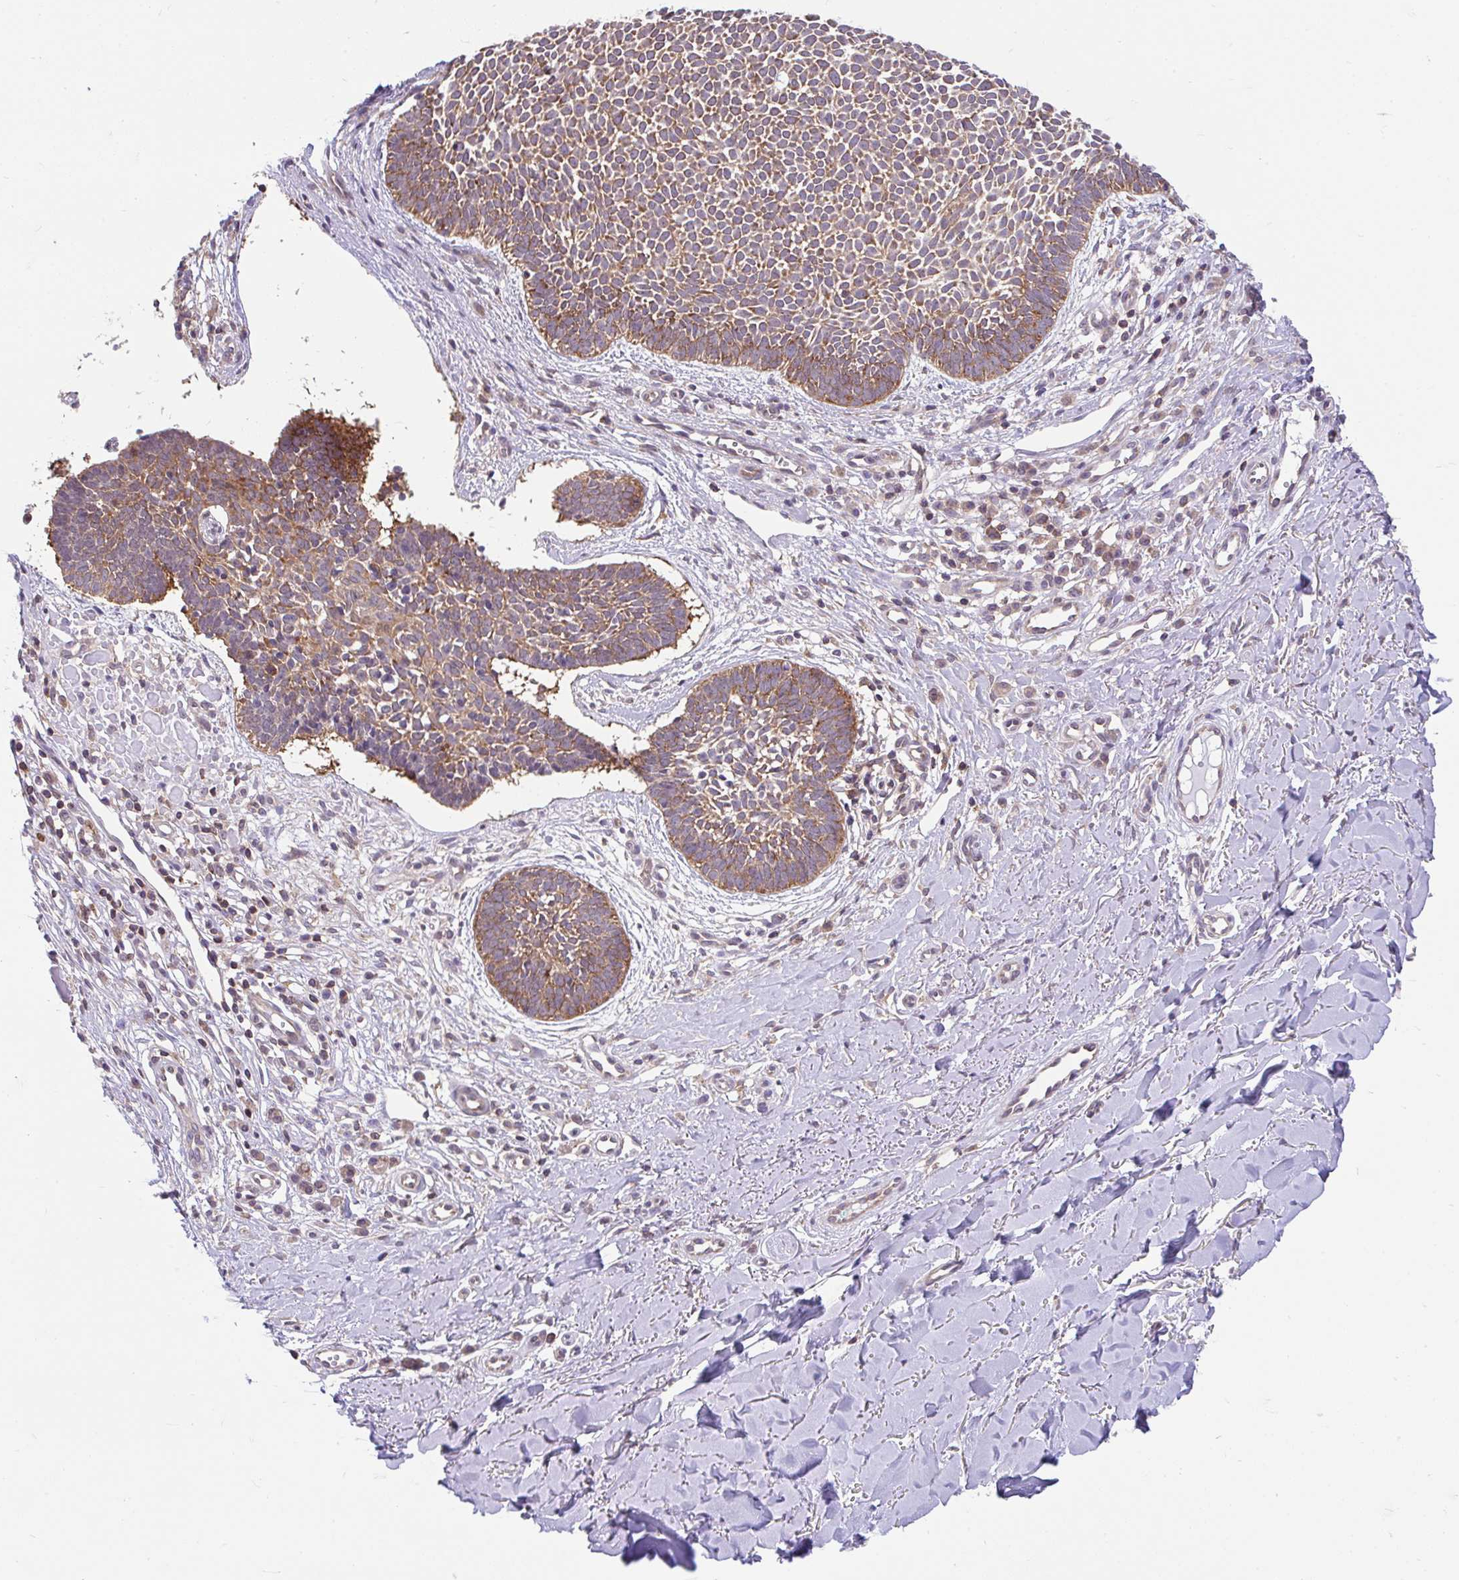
{"staining": {"intensity": "moderate", "quantity": ">75%", "location": "cytoplasmic/membranous"}, "tissue": "skin cancer", "cell_type": "Tumor cells", "image_type": "cancer", "snomed": [{"axis": "morphology", "description": "Basal cell carcinoma"}, {"axis": "topography", "description": "Skin"}], "caption": "Skin cancer stained with a brown dye reveals moderate cytoplasmic/membranous positive positivity in approximately >75% of tumor cells.", "gene": "RALBP1", "patient": {"sex": "male", "age": 49}}